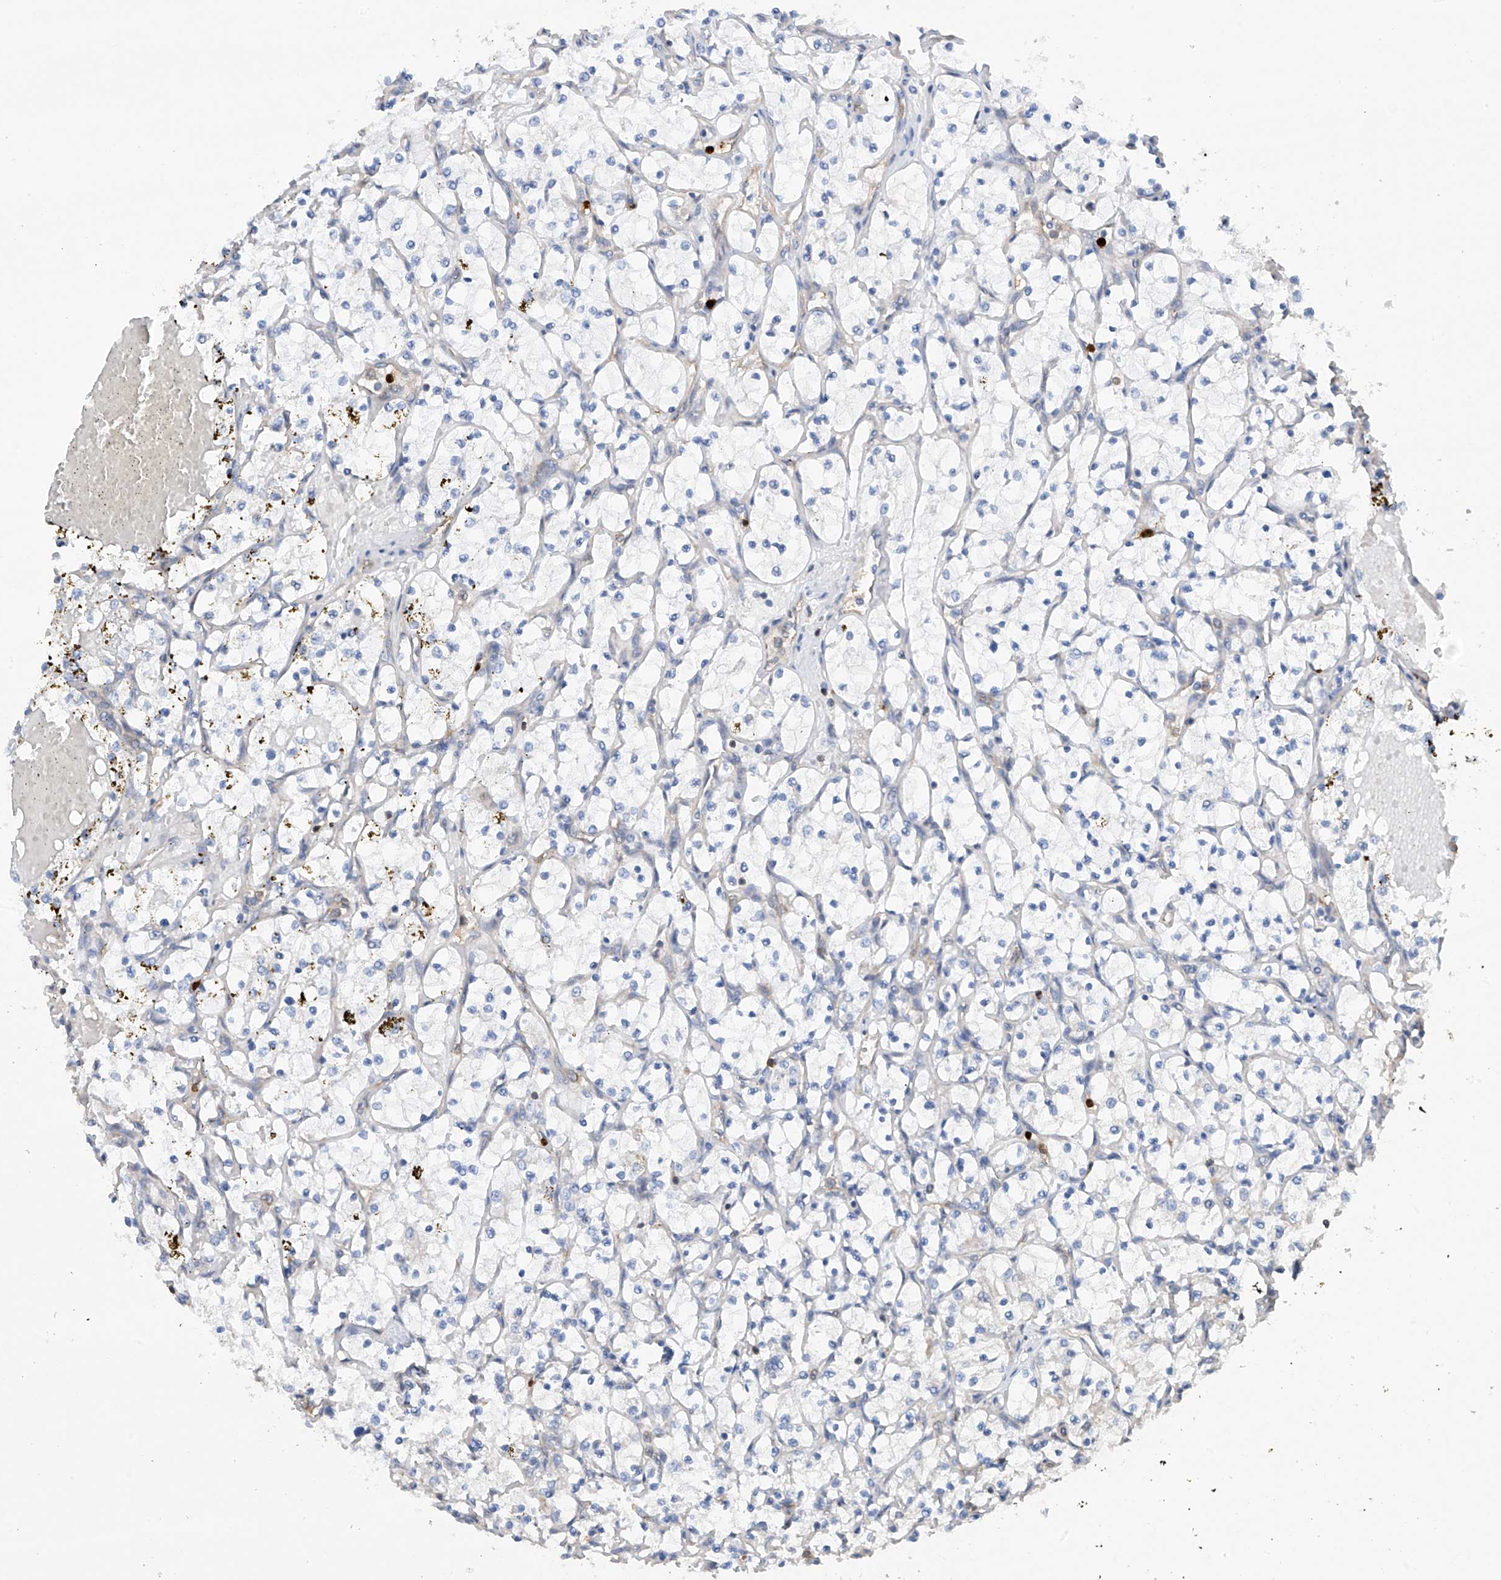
{"staining": {"intensity": "negative", "quantity": "none", "location": "none"}, "tissue": "renal cancer", "cell_type": "Tumor cells", "image_type": "cancer", "snomed": [{"axis": "morphology", "description": "Adenocarcinoma, NOS"}, {"axis": "topography", "description": "Kidney"}], "caption": "An image of human adenocarcinoma (renal) is negative for staining in tumor cells.", "gene": "PHACTR2", "patient": {"sex": "female", "age": 69}}